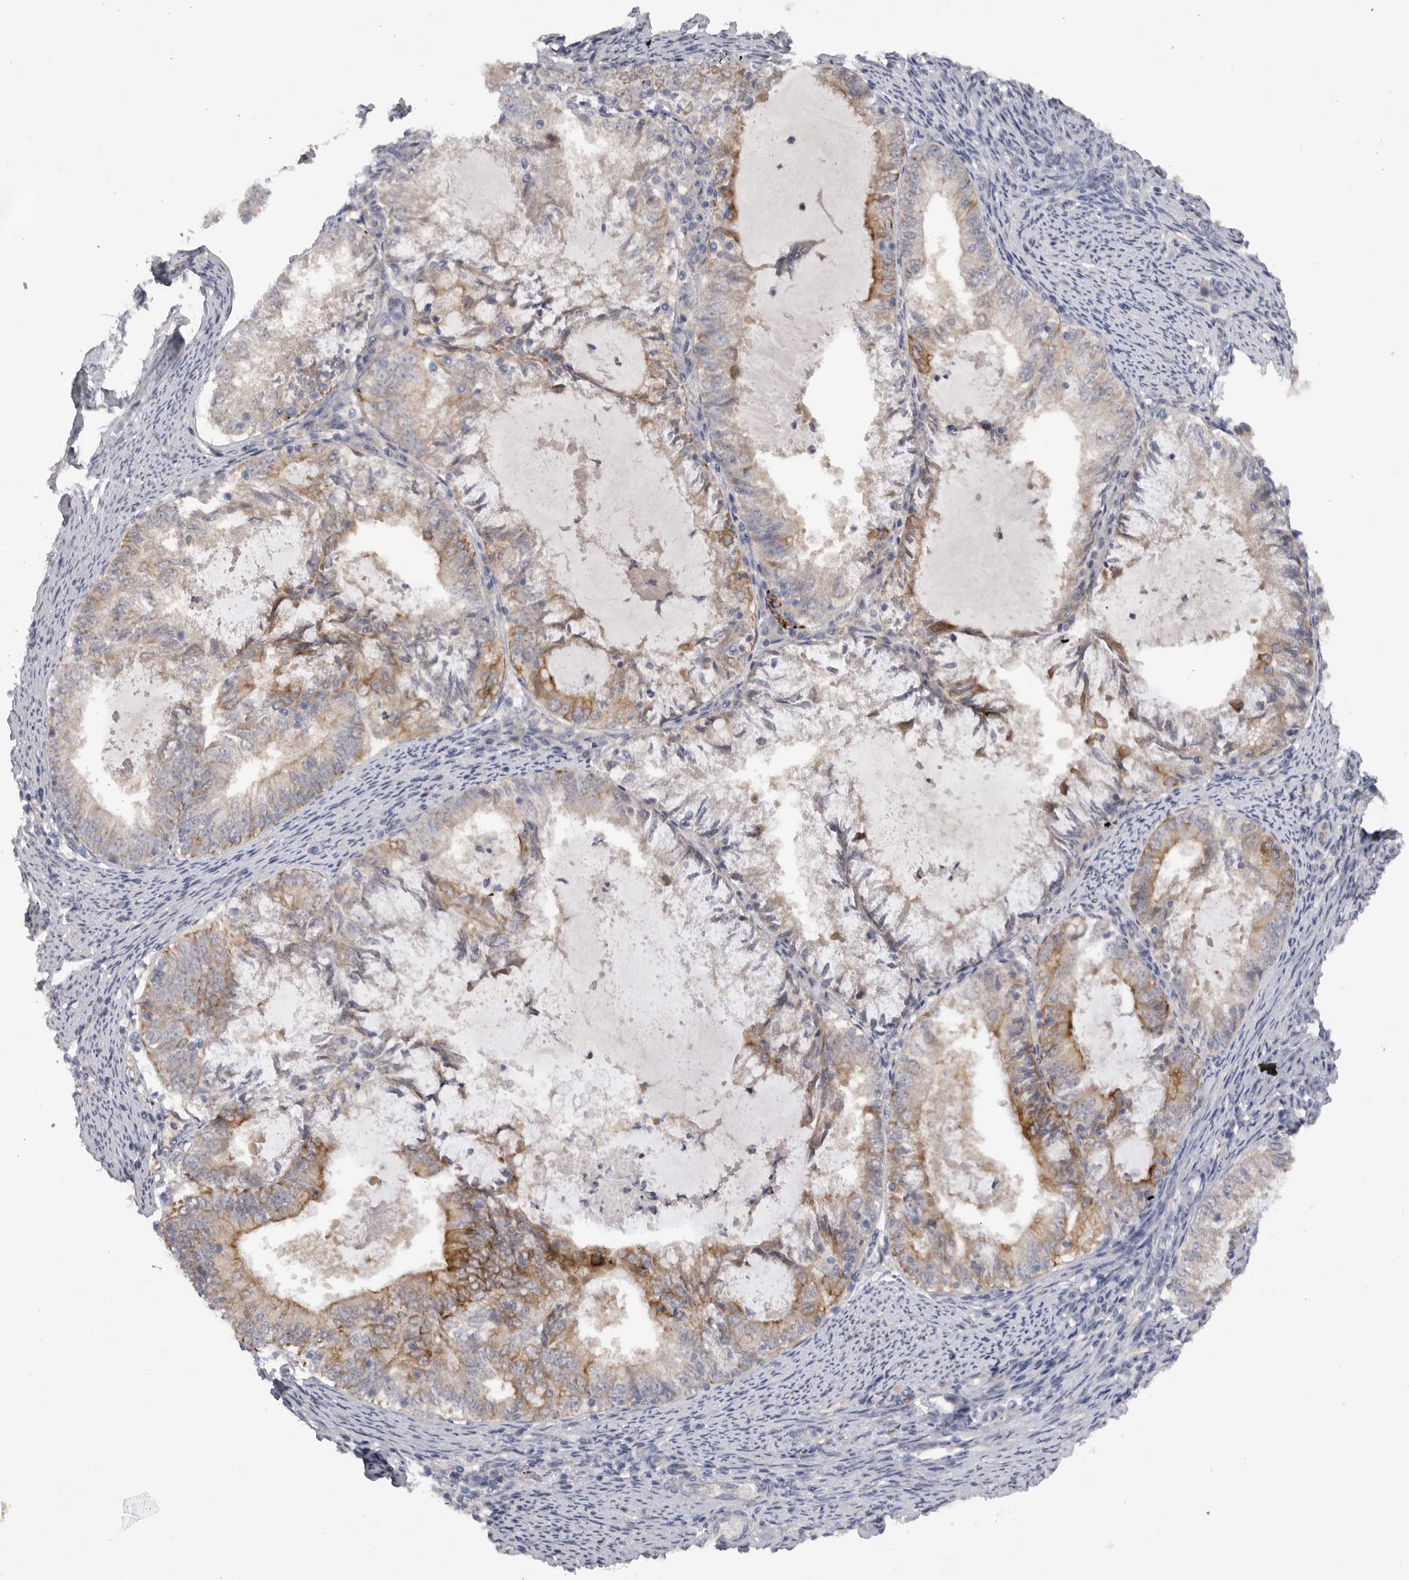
{"staining": {"intensity": "moderate", "quantity": "25%-75%", "location": "cytoplasmic/membranous"}, "tissue": "endometrial cancer", "cell_type": "Tumor cells", "image_type": "cancer", "snomed": [{"axis": "morphology", "description": "Adenocarcinoma, NOS"}, {"axis": "topography", "description": "Endometrium"}], "caption": "Immunohistochemistry image of neoplastic tissue: endometrial adenocarcinoma stained using immunohistochemistry reveals medium levels of moderate protein expression localized specifically in the cytoplasmic/membranous of tumor cells, appearing as a cytoplasmic/membranous brown color.", "gene": "DHDDS", "patient": {"sex": "female", "age": 57}}